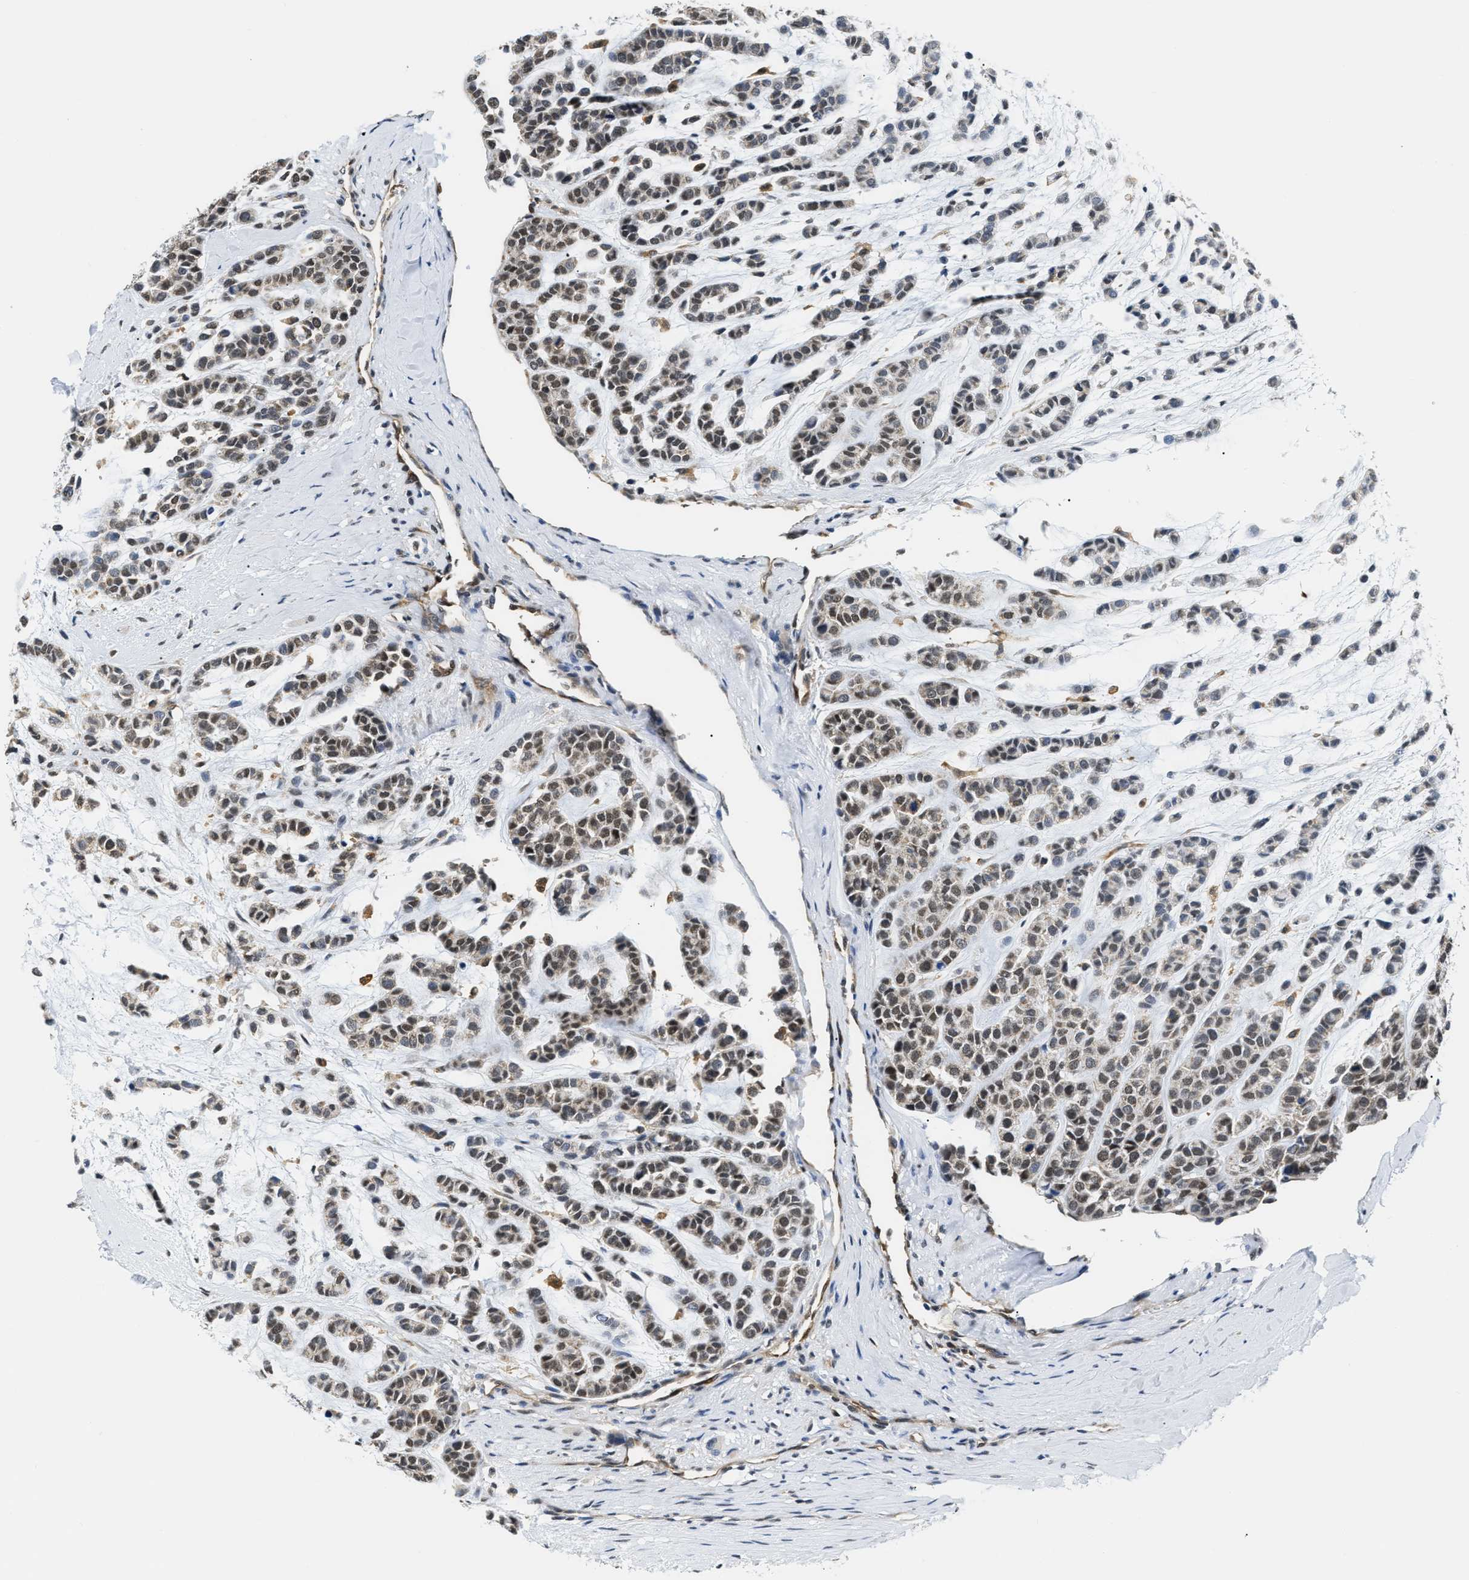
{"staining": {"intensity": "weak", "quantity": ">75%", "location": "nuclear"}, "tissue": "head and neck cancer", "cell_type": "Tumor cells", "image_type": "cancer", "snomed": [{"axis": "morphology", "description": "Adenocarcinoma, NOS"}, {"axis": "morphology", "description": "Adenoma, NOS"}, {"axis": "topography", "description": "Head-Neck"}], "caption": "Adenocarcinoma (head and neck) stained with a brown dye shows weak nuclear positive expression in approximately >75% of tumor cells.", "gene": "STK10", "patient": {"sex": "female", "age": 55}}